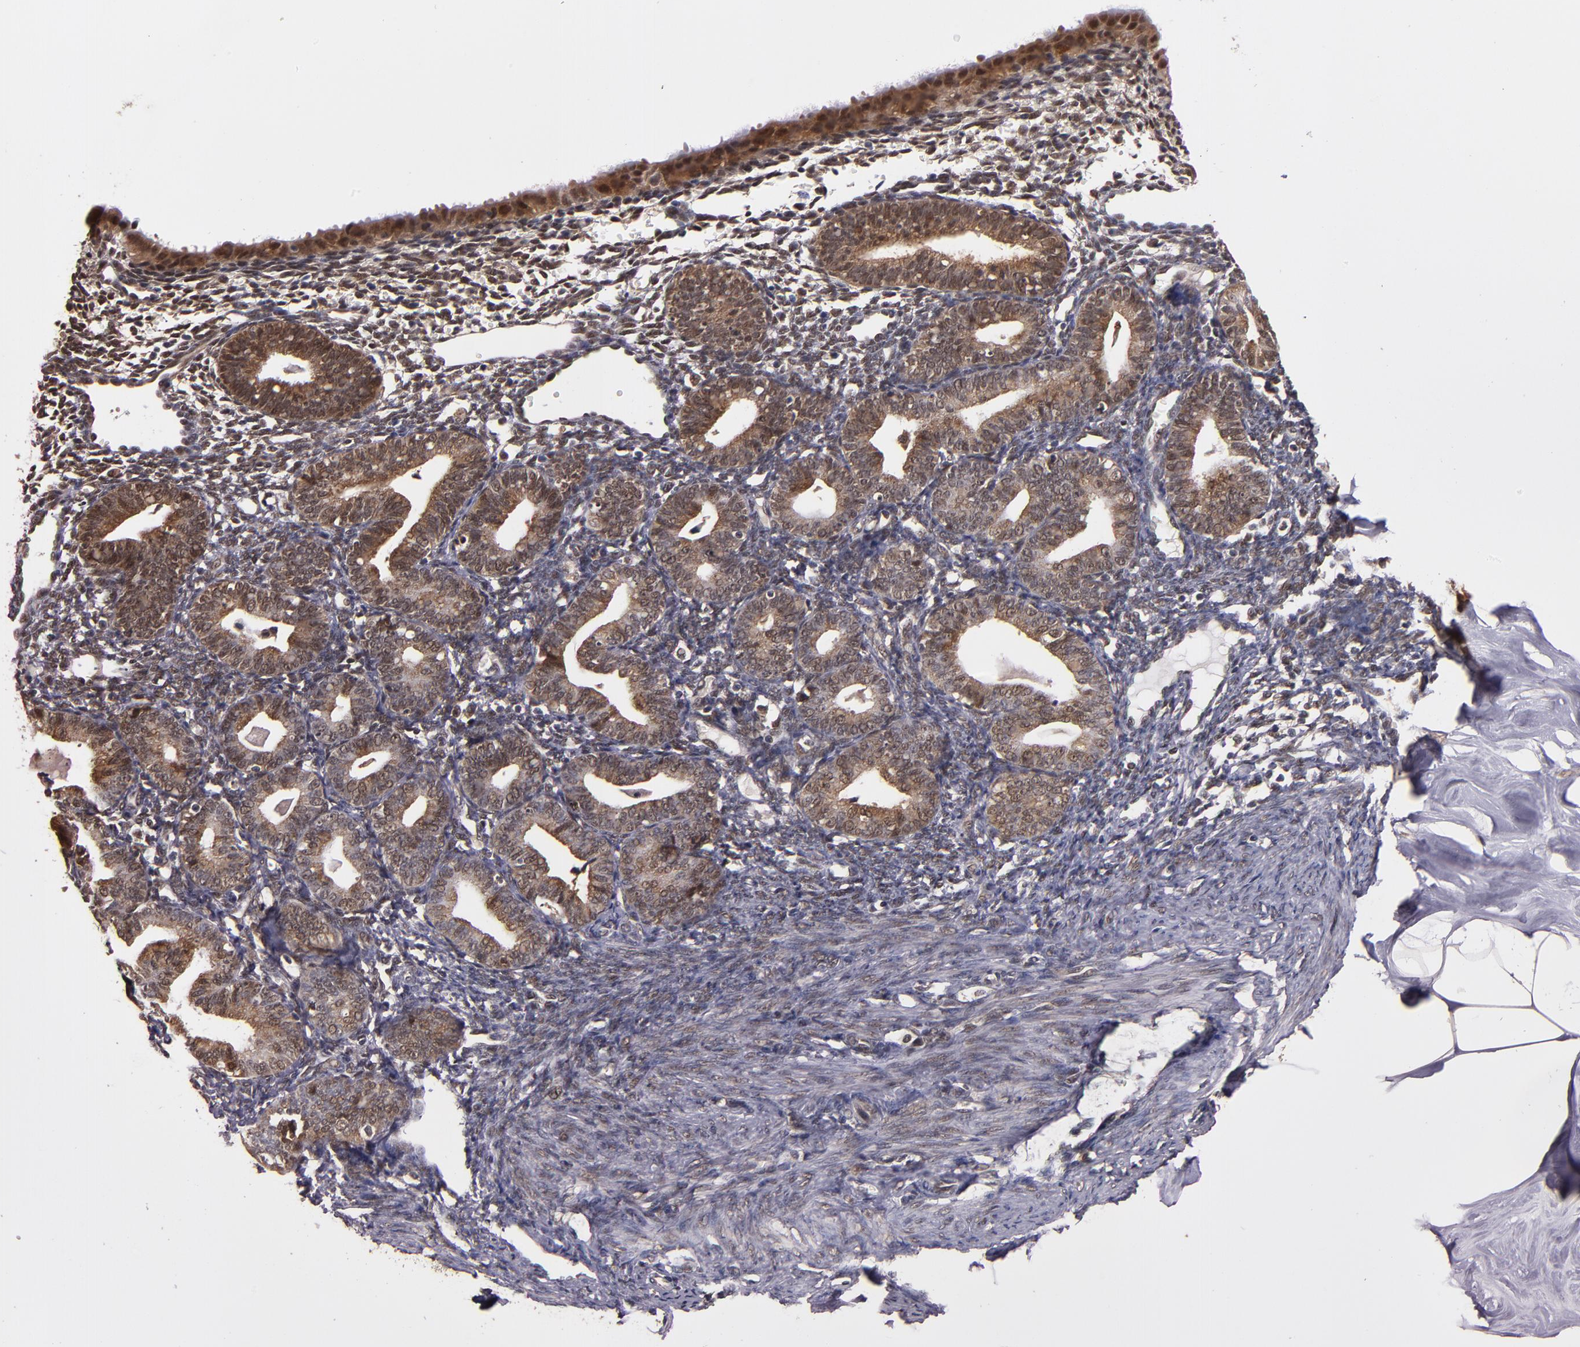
{"staining": {"intensity": "weak", "quantity": "25%-75%", "location": "nuclear"}, "tissue": "endometrium", "cell_type": "Cells in endometrial stroma", "image_type": "normal", "snomed": [{"axis": "morphology", "description": "Normal tissue, NOS"}, {"axis": "topography", "description": "Endometrium"}], "caption": "Immunohistochemistry (IHC) of benign endometrium demonstrates low levels of weak nuclear expression in approximately 25%-75% of cells in endometrial stroma. (Stains: DAB in brown, nuclei in blue, Microscopy: brightfield microscopy at high magnification).", "gene": "CUL5", "patient": {"sex": "female", "age": 61}}